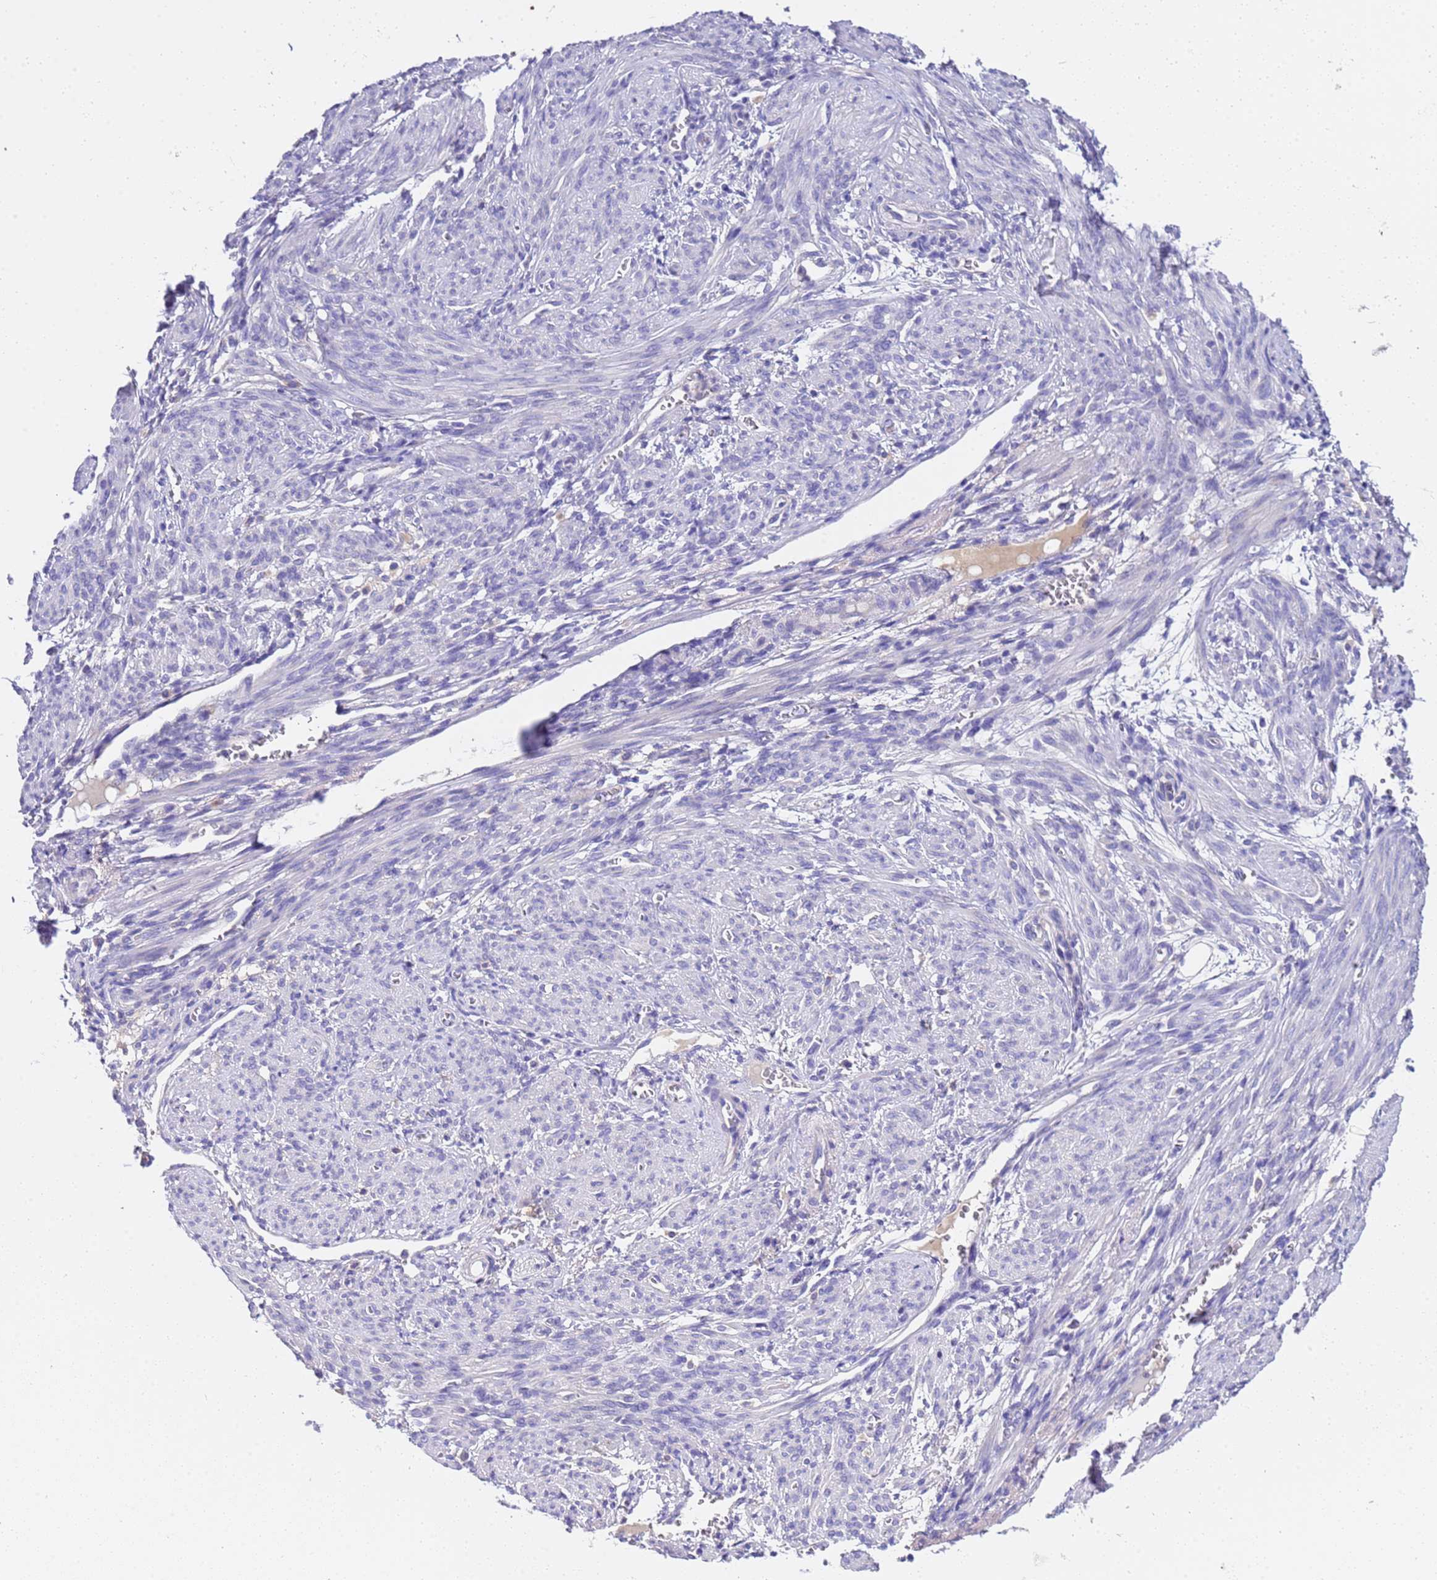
{"staining": {"intensity": "negative", "quantity": "none", "location": "none"}, "tissue": "smooth muscle", "cell_type": "Smooth muscle cells", "image_type": "normal", "snomed": [{"axis": "morphology", "description": "Normal tissue, NOS"}, {"axis": "topography", "description": "Smooth muscle"}], "caption": "Immunohistochemistry (IHC) image of benign smooth muscle stained for a protein (brown), which displays no staining in smooth muscle cells. Brightfield microscopy of immunohistochemistry stained with DAB (3,3'-diaminobenzidine) (brown) and hematoxylin (blue), captured at high magnification.", "gene": "SLC24A3", "patient": {"sex": "female", "age": 39}}